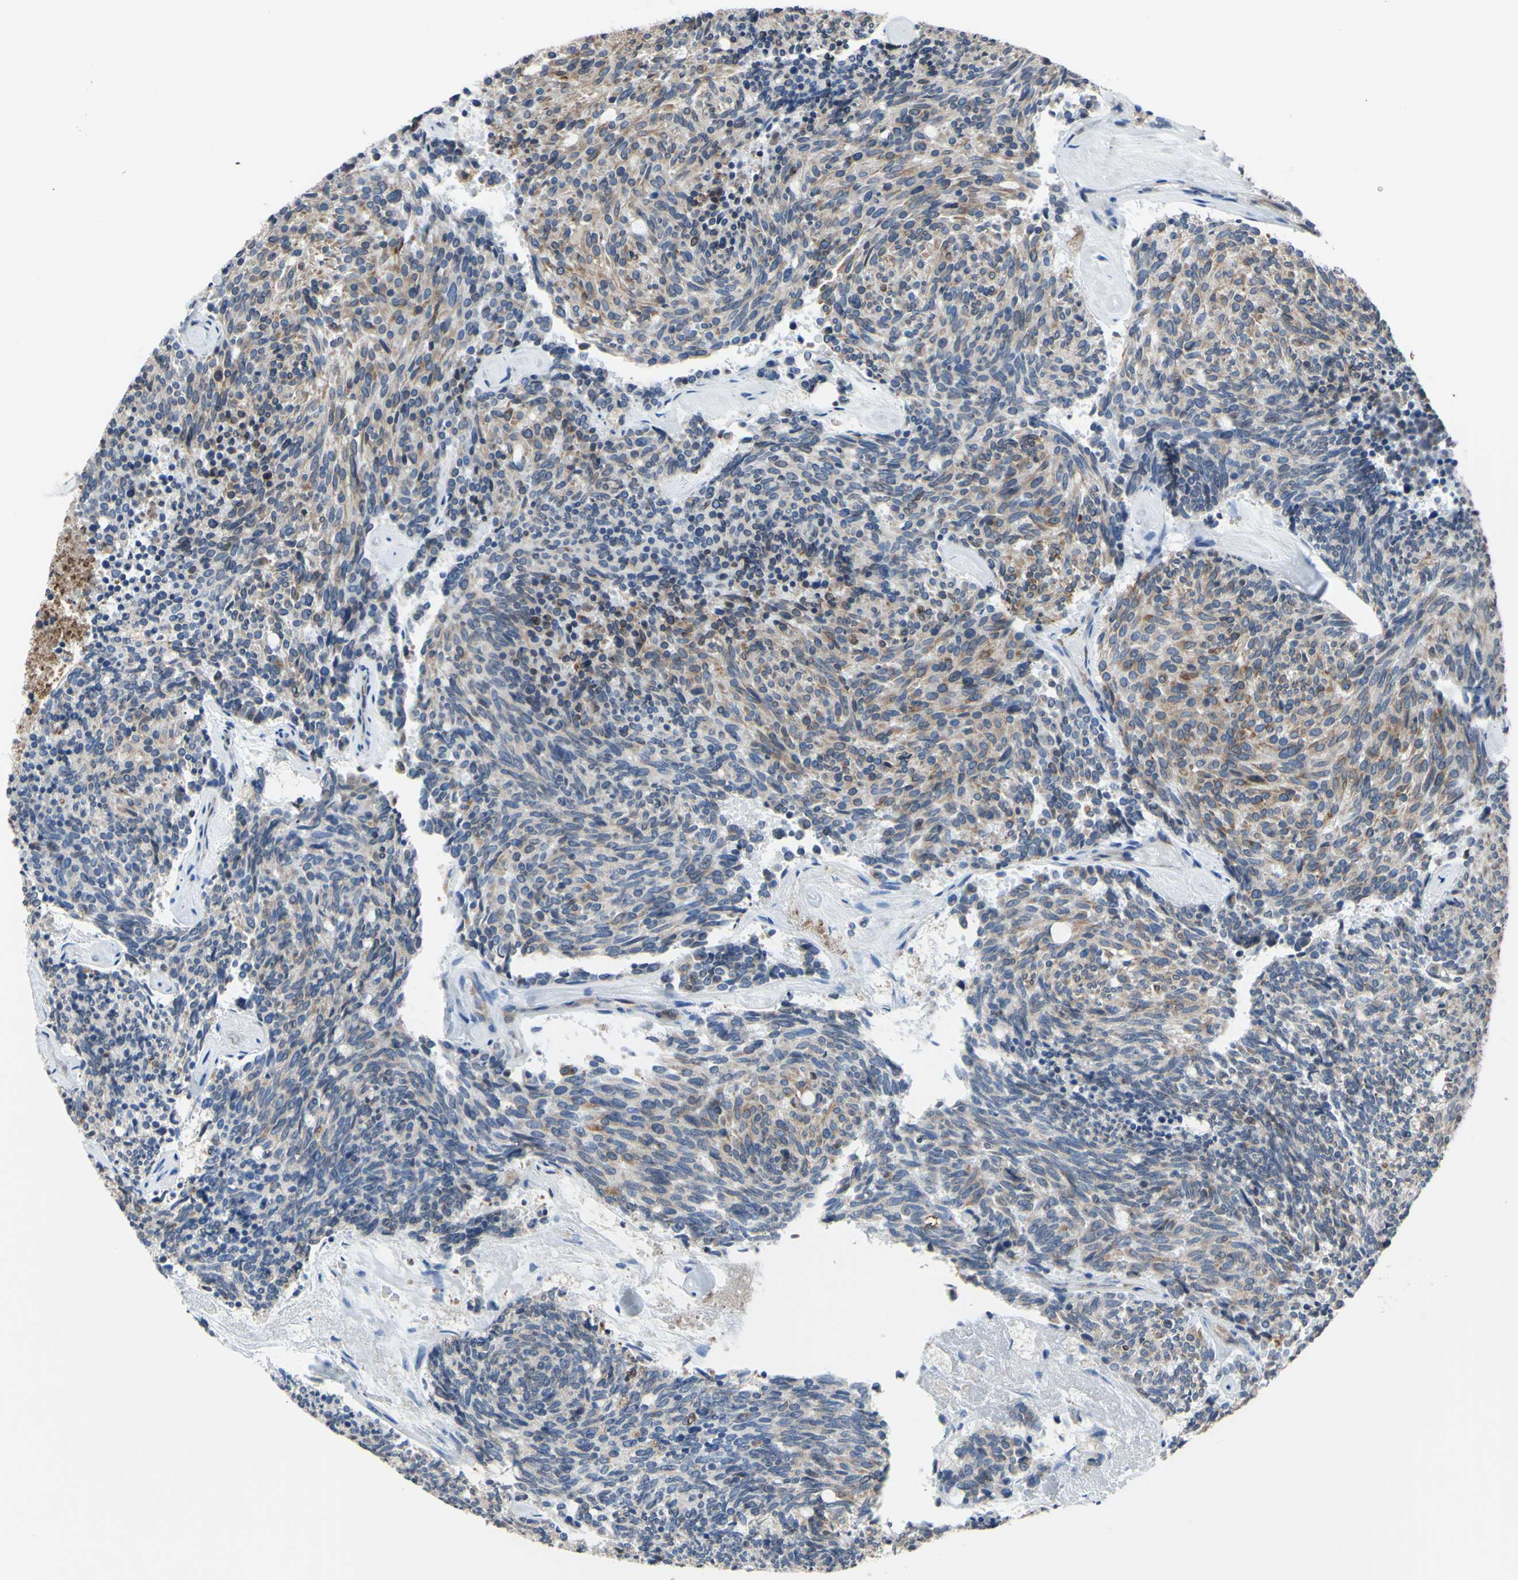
{"staining": {"intensity": "moderate", "quantity": "25%-75%", "location": "cytoplasmic/membranous"}, "tissue": "carcinoid", "cell_type": "Tumor cells", "image_type": "cancer", "snomed": [{"axis": "morphology", "description": "Carcinoid, malignant, NOS"}, {"axis": "topography", "description": "Pancreas"}], "caption": "Carcinoid tissue displays moderate cytoplasmic/membranous staining in about 25%-75% of tumor cells, visualized by immunohistochemistry.", "gene": "MGST2", "patient": {"sex": "female", "age": 54}}